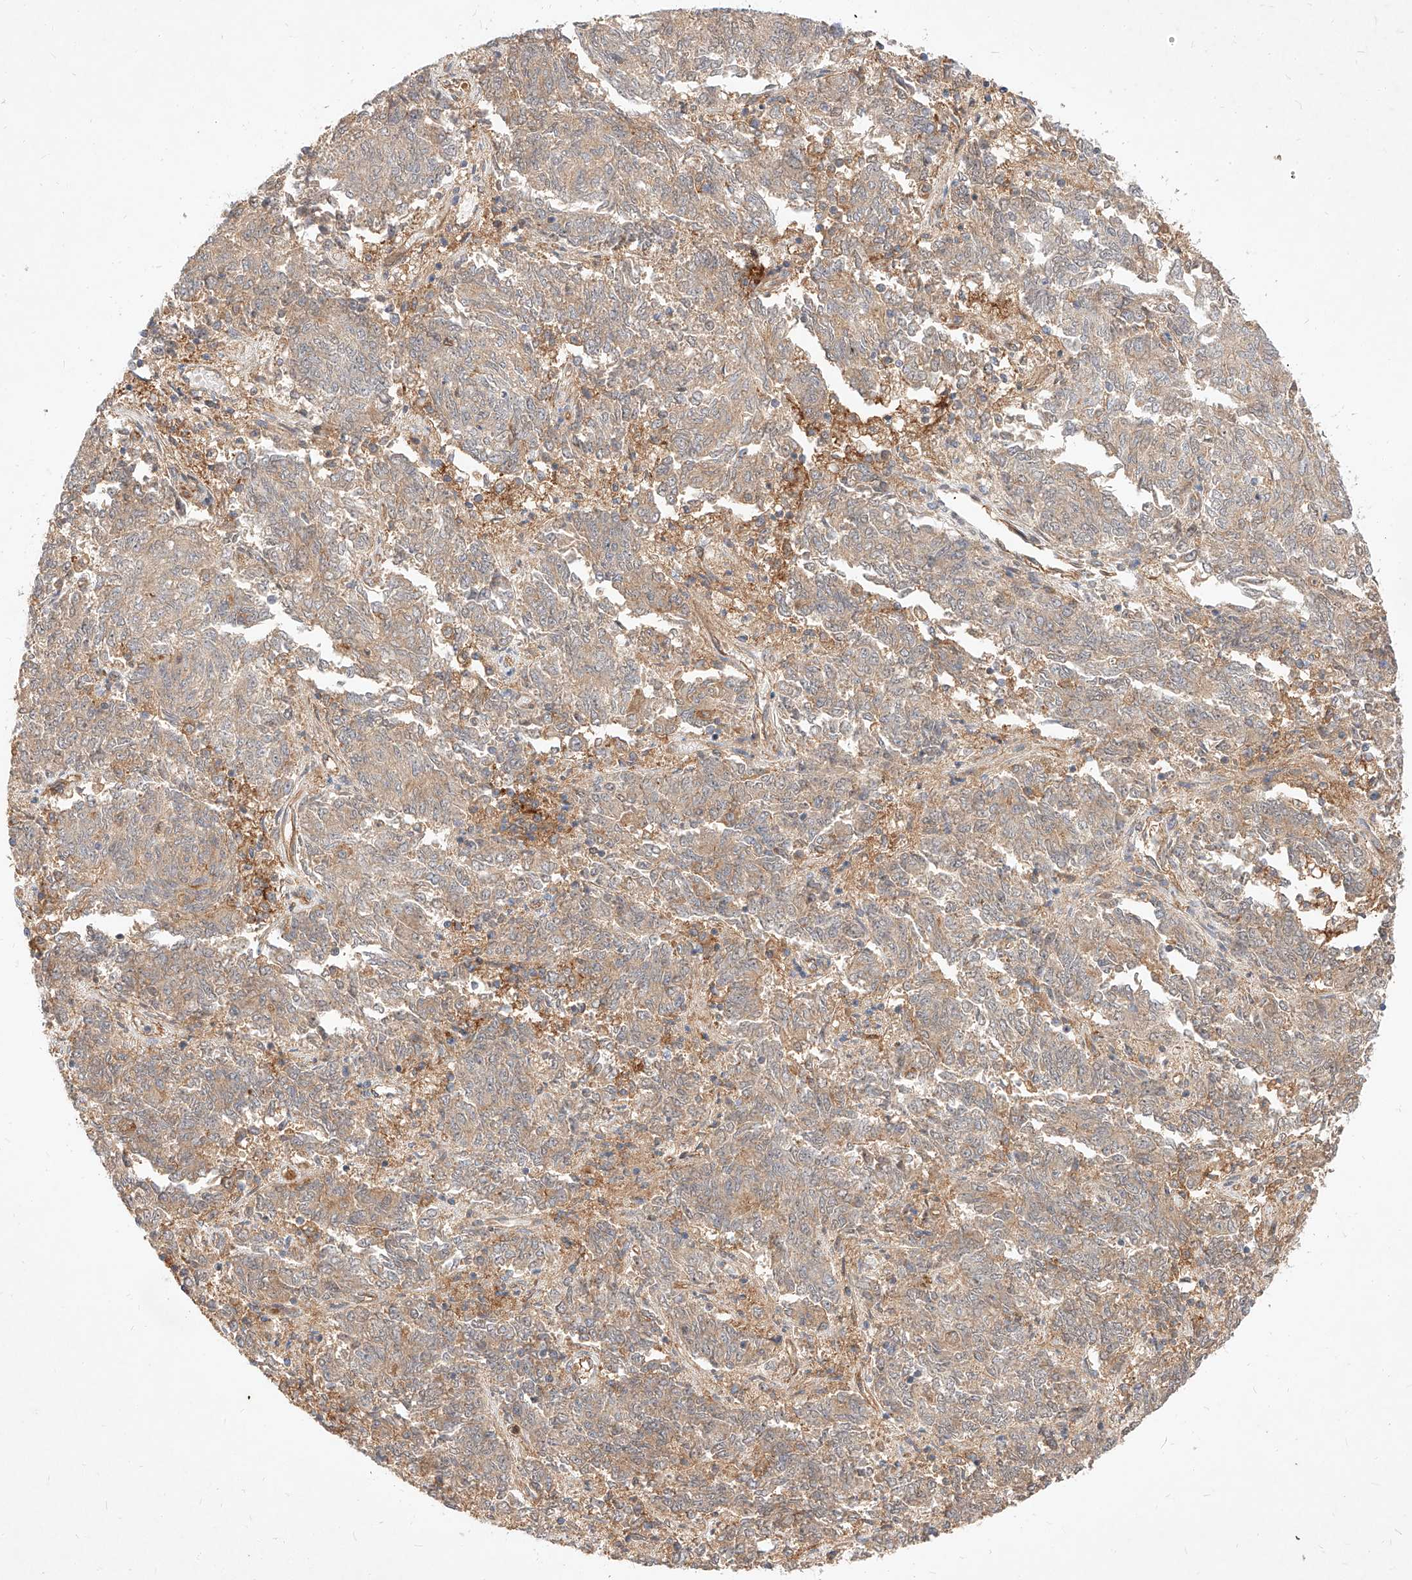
{"staining": {"intensity": "weak", "quantity": "25%-75%", "location": "cytoplasmic/membranous"}, "tissue": "endometrial cancer", "cell_type": "Tumor cells", "image_type": "cancer", "snomed": [{"axis": "morphology", "description": "Adenocarcinoma, NOS"}, {"axis": "topography", "description": "Endometrium"}], "caption": "Protein expression analysis of endometrial adenocarcinoma displays weak cytoplasmic/membranous expression in about 25%-75% of tumor cells.", "gene": "NFAM1", "patient": {"sex": "female", "age": 80}}